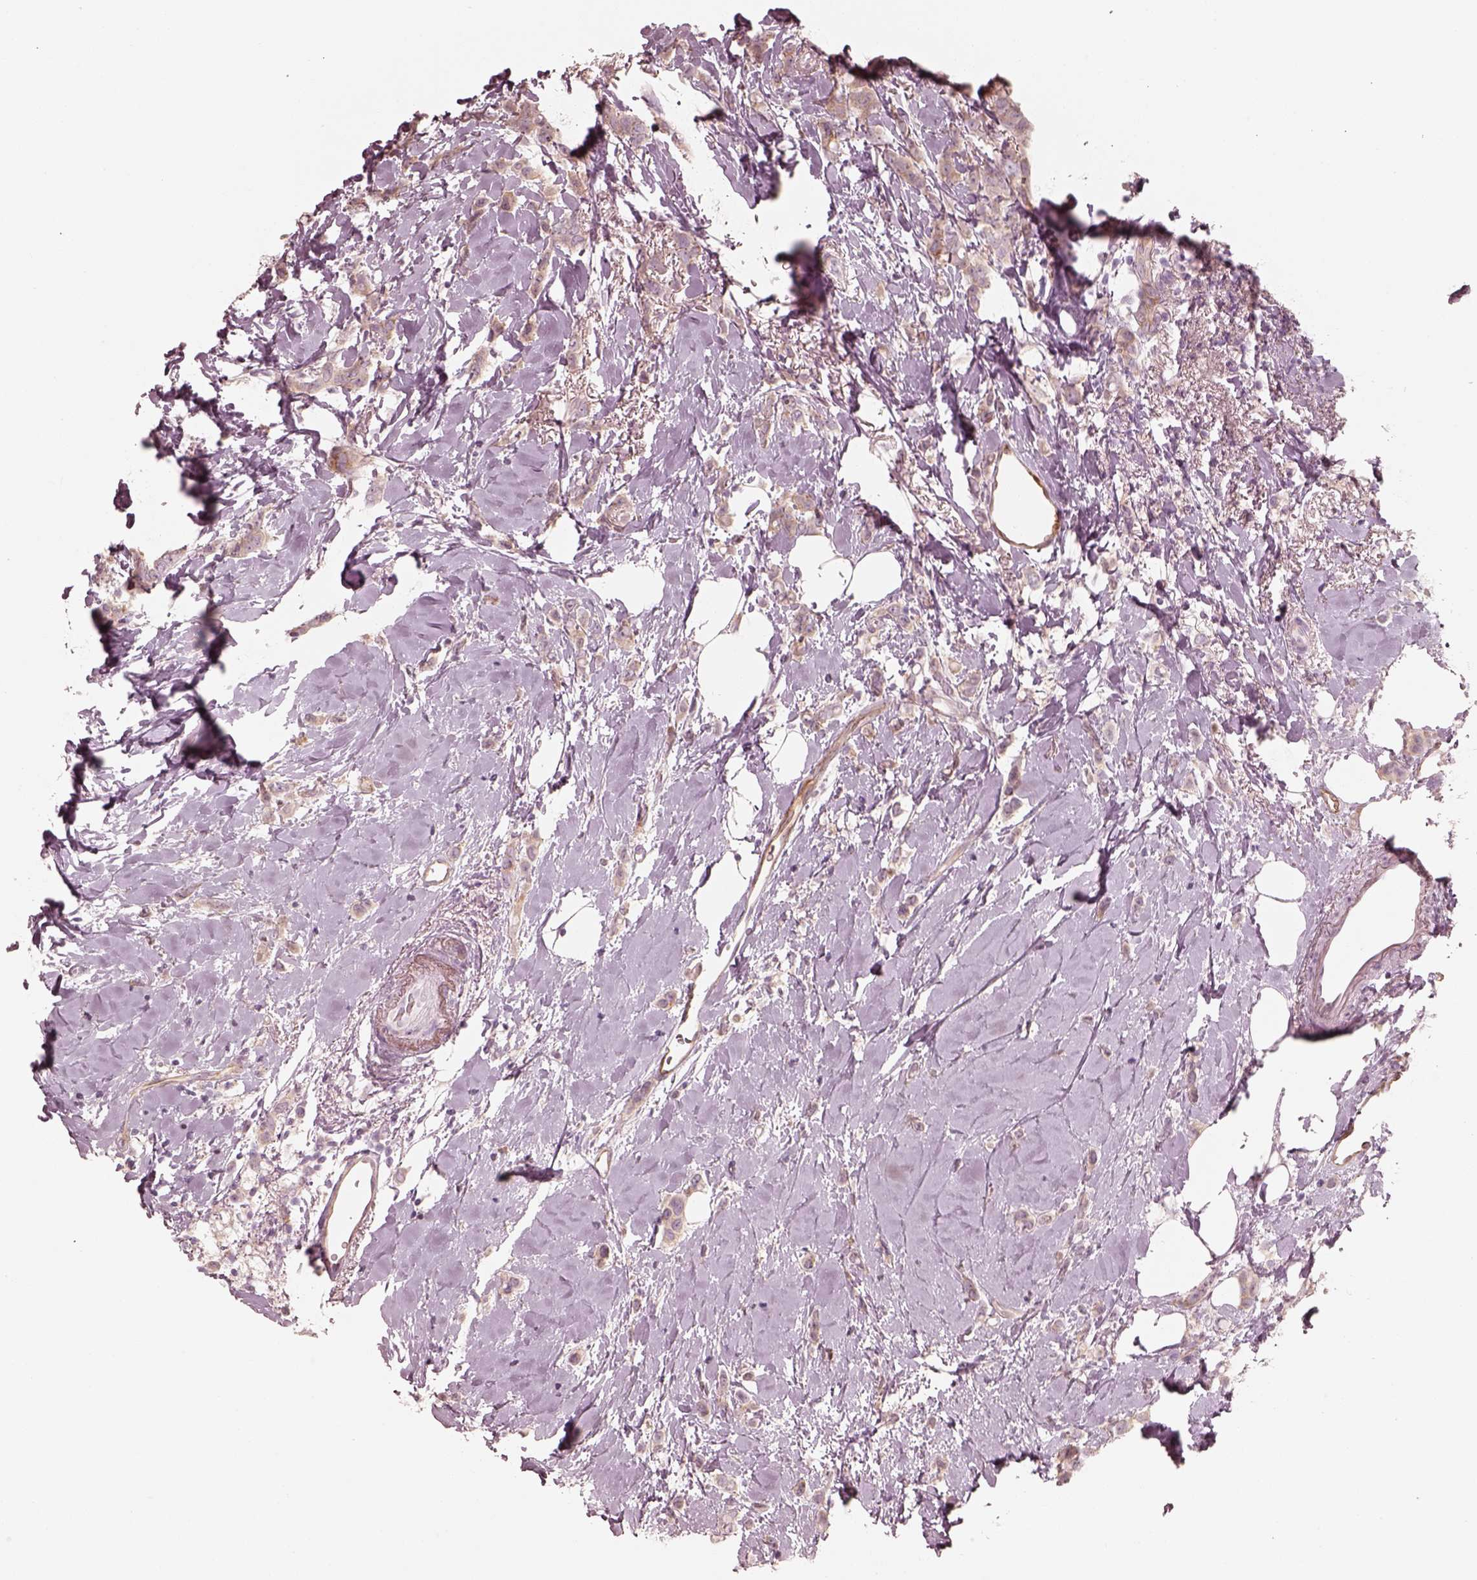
{"staining": {"intensity": "weak", "quantity": "<25%", "location": "cytoplasmic/membranous"}, "tissue": "breast cancer", "cell_type": "Tumor cells", "image_type": "cancer", "snomed": [{"axis": "morphology", "description": "Lobular carcinoma"}, {"axis": "topography", "description": "Breast"}], "caption": "The photomicrograph reveals no staining of tumor cells in breast cancer (lobular carcinoma).", "gene": "RAB3C", "patient": {"sex": "female", "age": 66}}